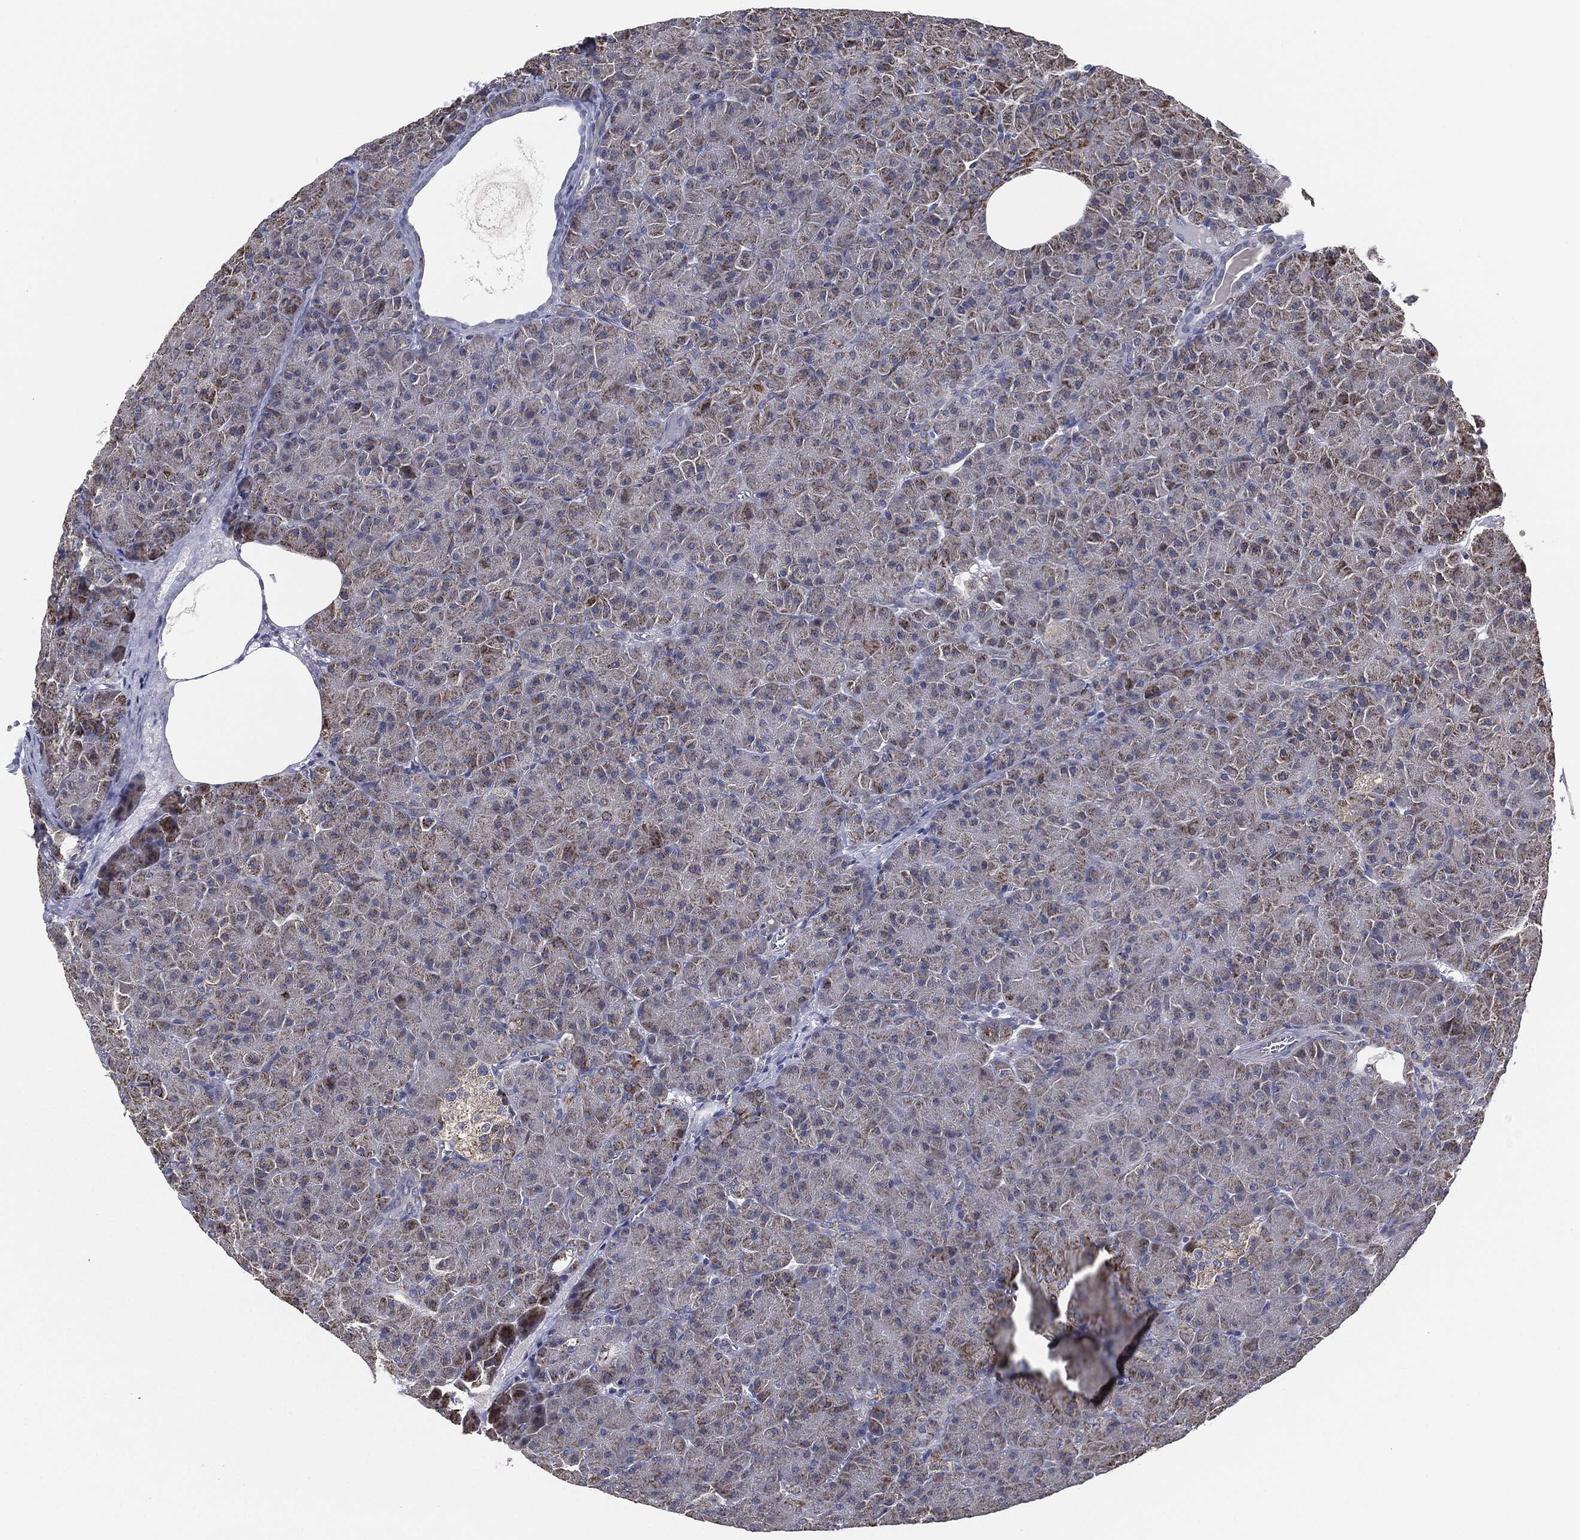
{"staining": {"intensity": "moderate", "quantity": ">75%", "location": "cytoplasmic/membranous"}, "tissue": "pancreas", "cell_type": "Exocrine glandular cells", "image_type": "normal", "snomed": [{"axis": "morphology", "description": "Normal tissue, NOS"}, {"axis": "topography", "description": "Pancreas"}], "caption": "Immunohistochemistry micrograph of unremarkable pancreas stained for a protein (brown), which shows medium levels of moderate cytoplasmic/membranous expression in approximately >75% of exocrine glandular cells.", "gene": "NDUFV2", "patient": {"sex": "male", "age": 61}}